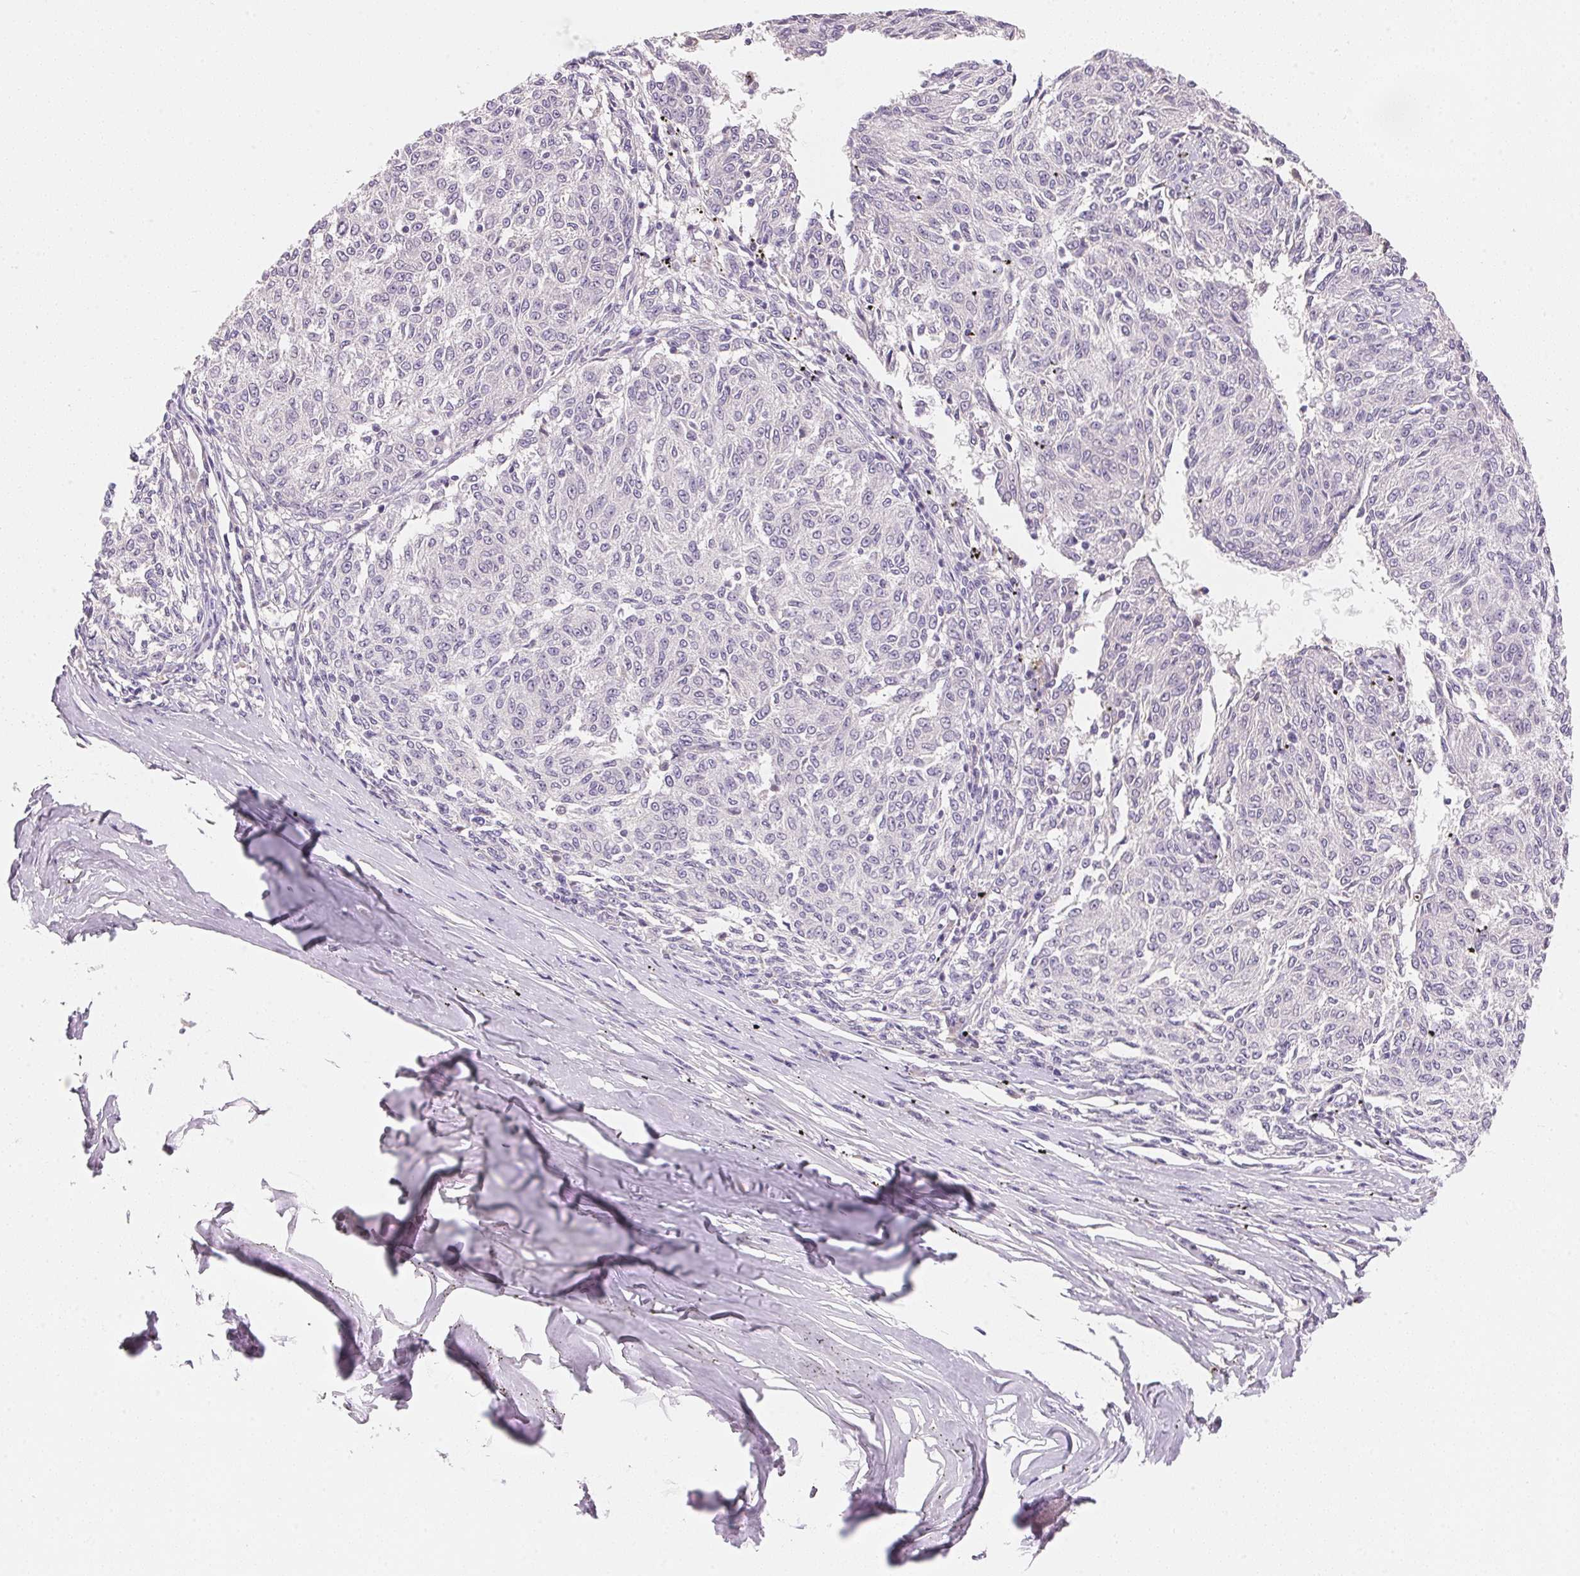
{"staining": {"intensity": "negative", "quantity": "none", "location": "none"}, "tissue": "melanoma", "cell_type": "Tumor cells", "image_type": "cancer", "snomed": [{"axis": "morphology", "description": "Malignant melanoma, NOS"}, {"axis": "topography", "description": "Skin"}], "caption": "High magnification brightfield microscopy of melanoma stained with DAB (3,3'-diaminobenzidine) (brown) and counterstained with hematoxylin (blue): tumor cells show no significant positivity.", "gene": "MCOLN3", "patient": {"sex": "female", "age": 72}}